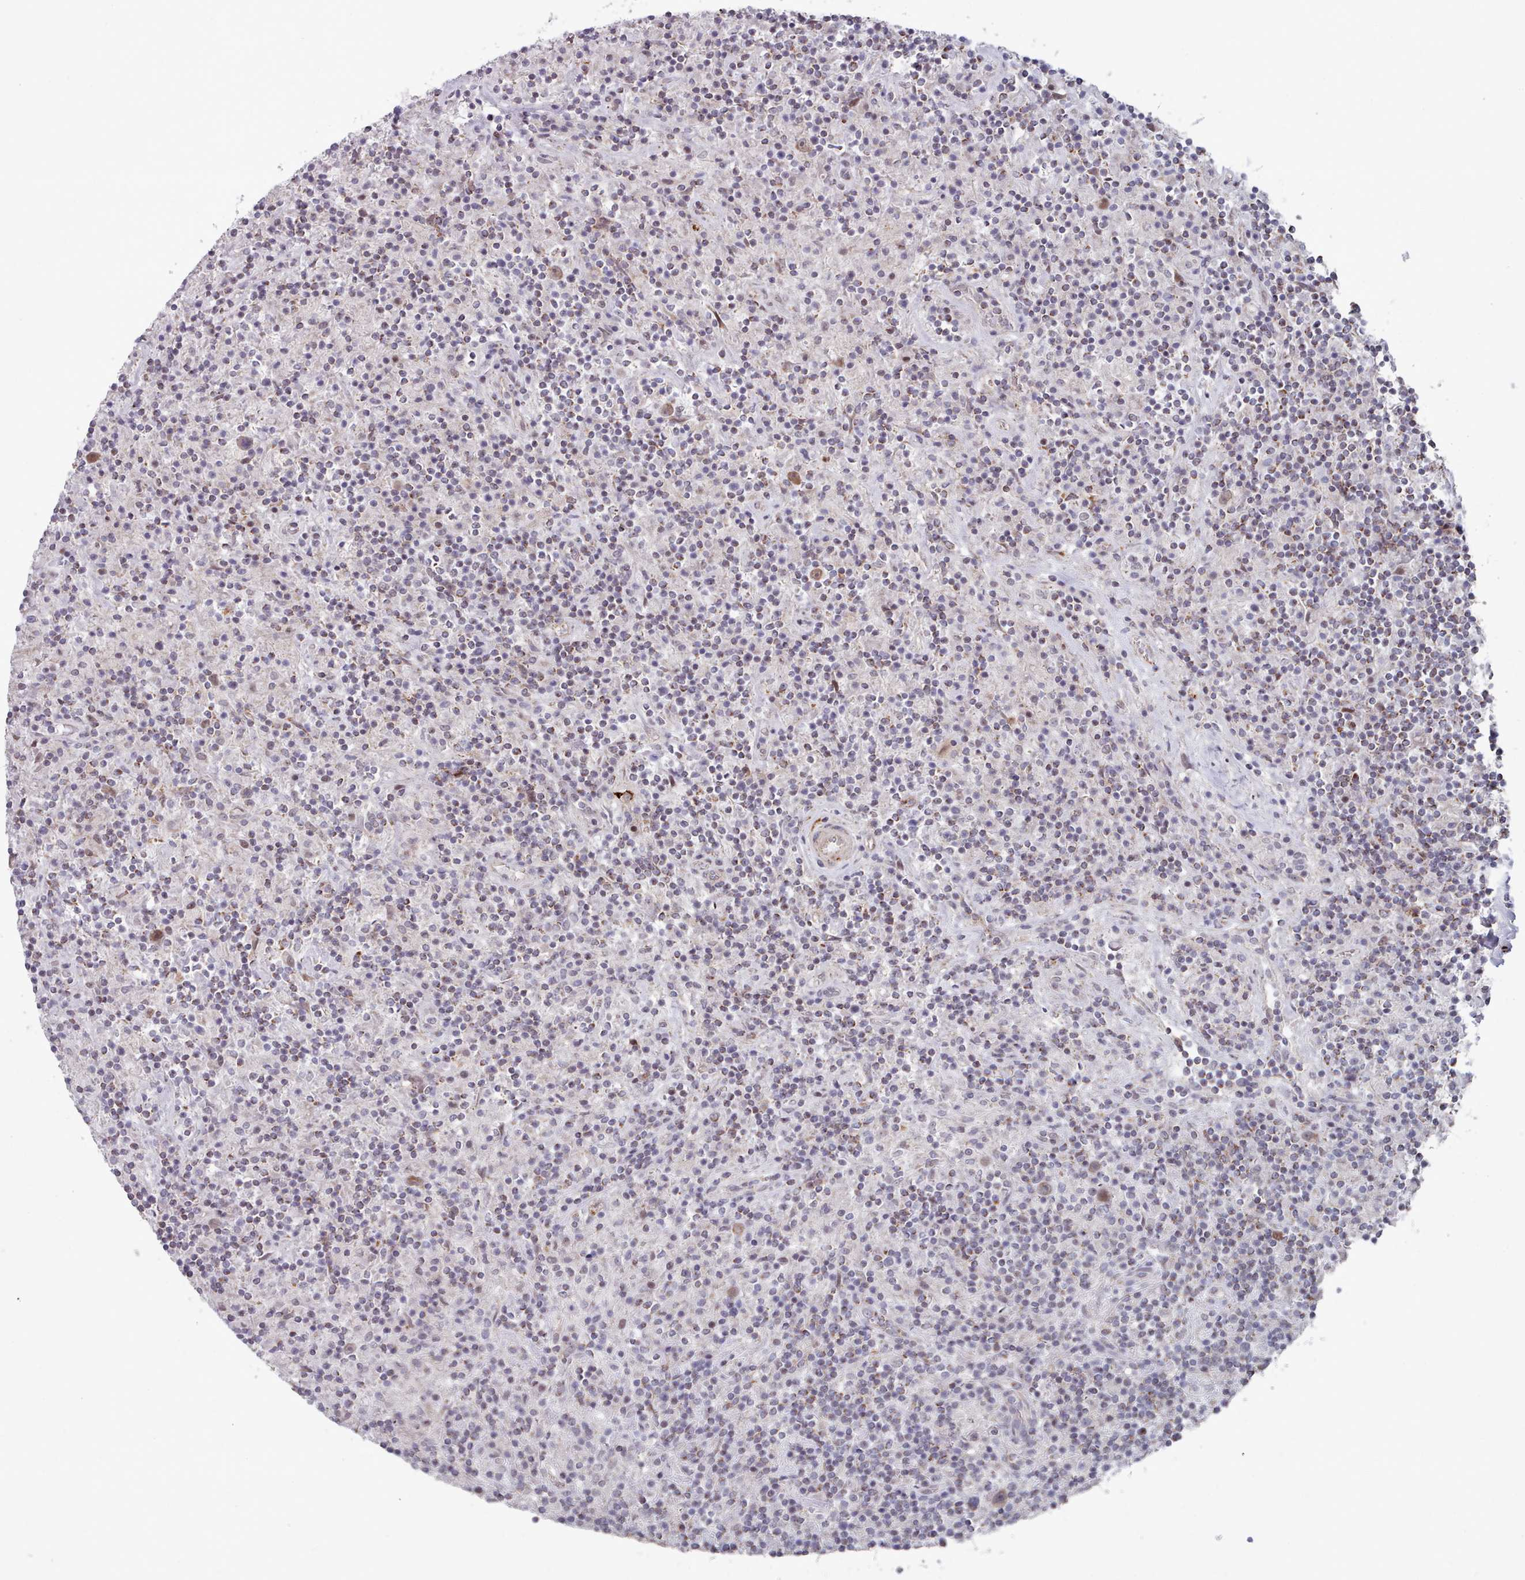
{"staining": {"intensity": "moderate", "quantity": ">75%", "location": "cytoplasmic/membranous,nuclear"}, "tissue": "lymphoma", "cell_type": "Tumor cells", "image_type": "cancer", "snomed": [{"axis": "morphology", "description": "Hodgkin's disease, NOS"}, {"axis": "topography", "description": "Lymph node"}], "caption": "There is medium levels of moderate cytoplasmic/membranous and nuclear positivity in tumor cells of lymphoma, as demonstrated by immunohistochemical staining (brown color).", "gene": "TRARG1", "patient": {"sex": "male", "age": 70}}